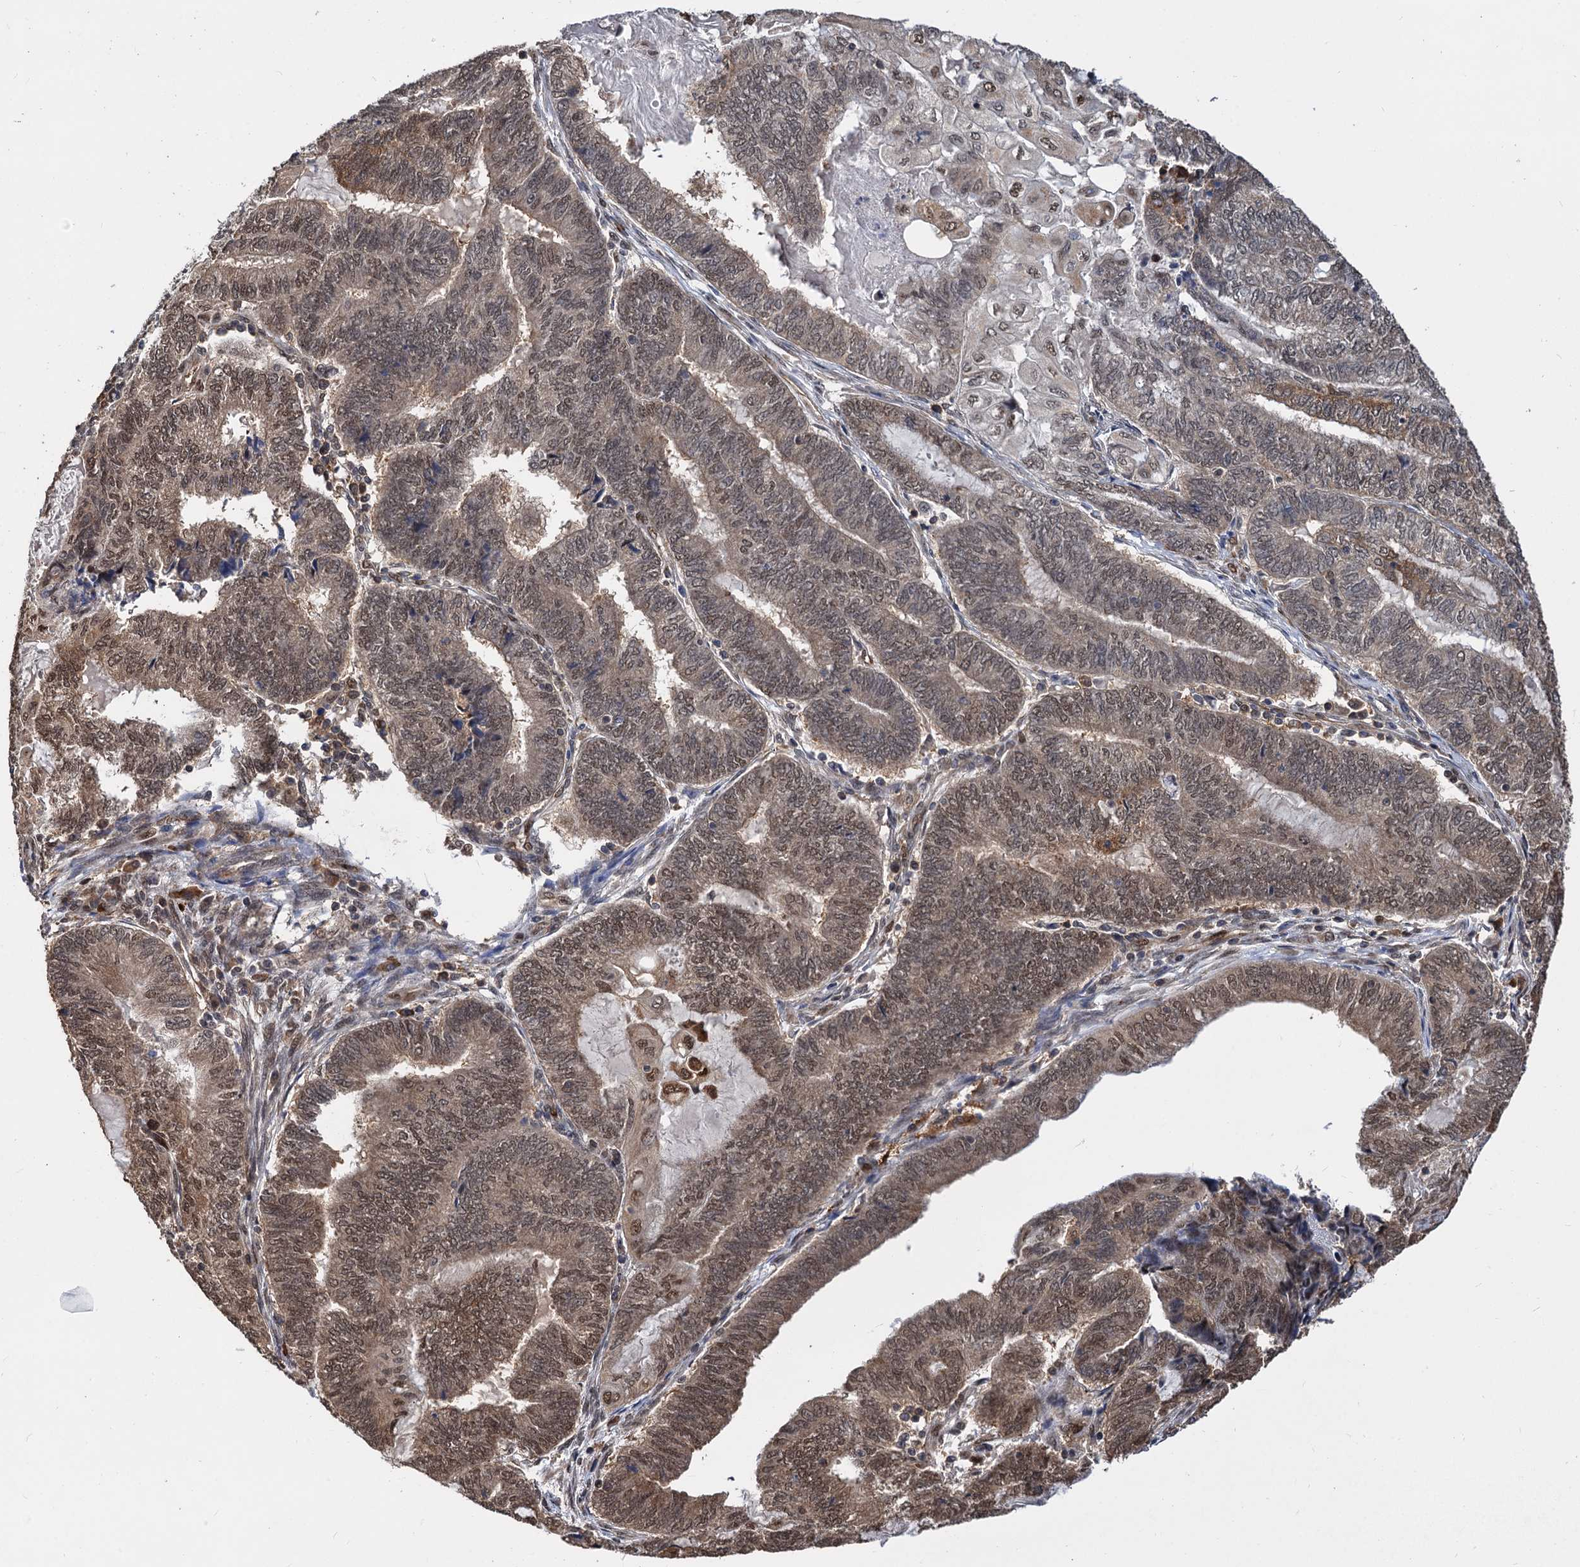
{"staining": {"intensity": "moderate", "quantity": ">75%", "location": "nuclear"}, "tissue": "endometrial cancer", "cell_type": "Tumor cells", "image_type": "cancer", "snomed": [{"axis": "morphology", "description": "Adenocarcinoma, NOS"}, {"axis": "topography", "description": "Uterus"}, {"axis": "topography", "description": "Endometrium"}], "caption": "A photomicrograph showing moderate nuclear positivity in about >75% of tumor cells in endometrial cancer (adenocarcinoma), as visualized by brown immunohistochemical staining.", "gene": "PSMD4", "patient": {"sex": "female", "age": 70}}